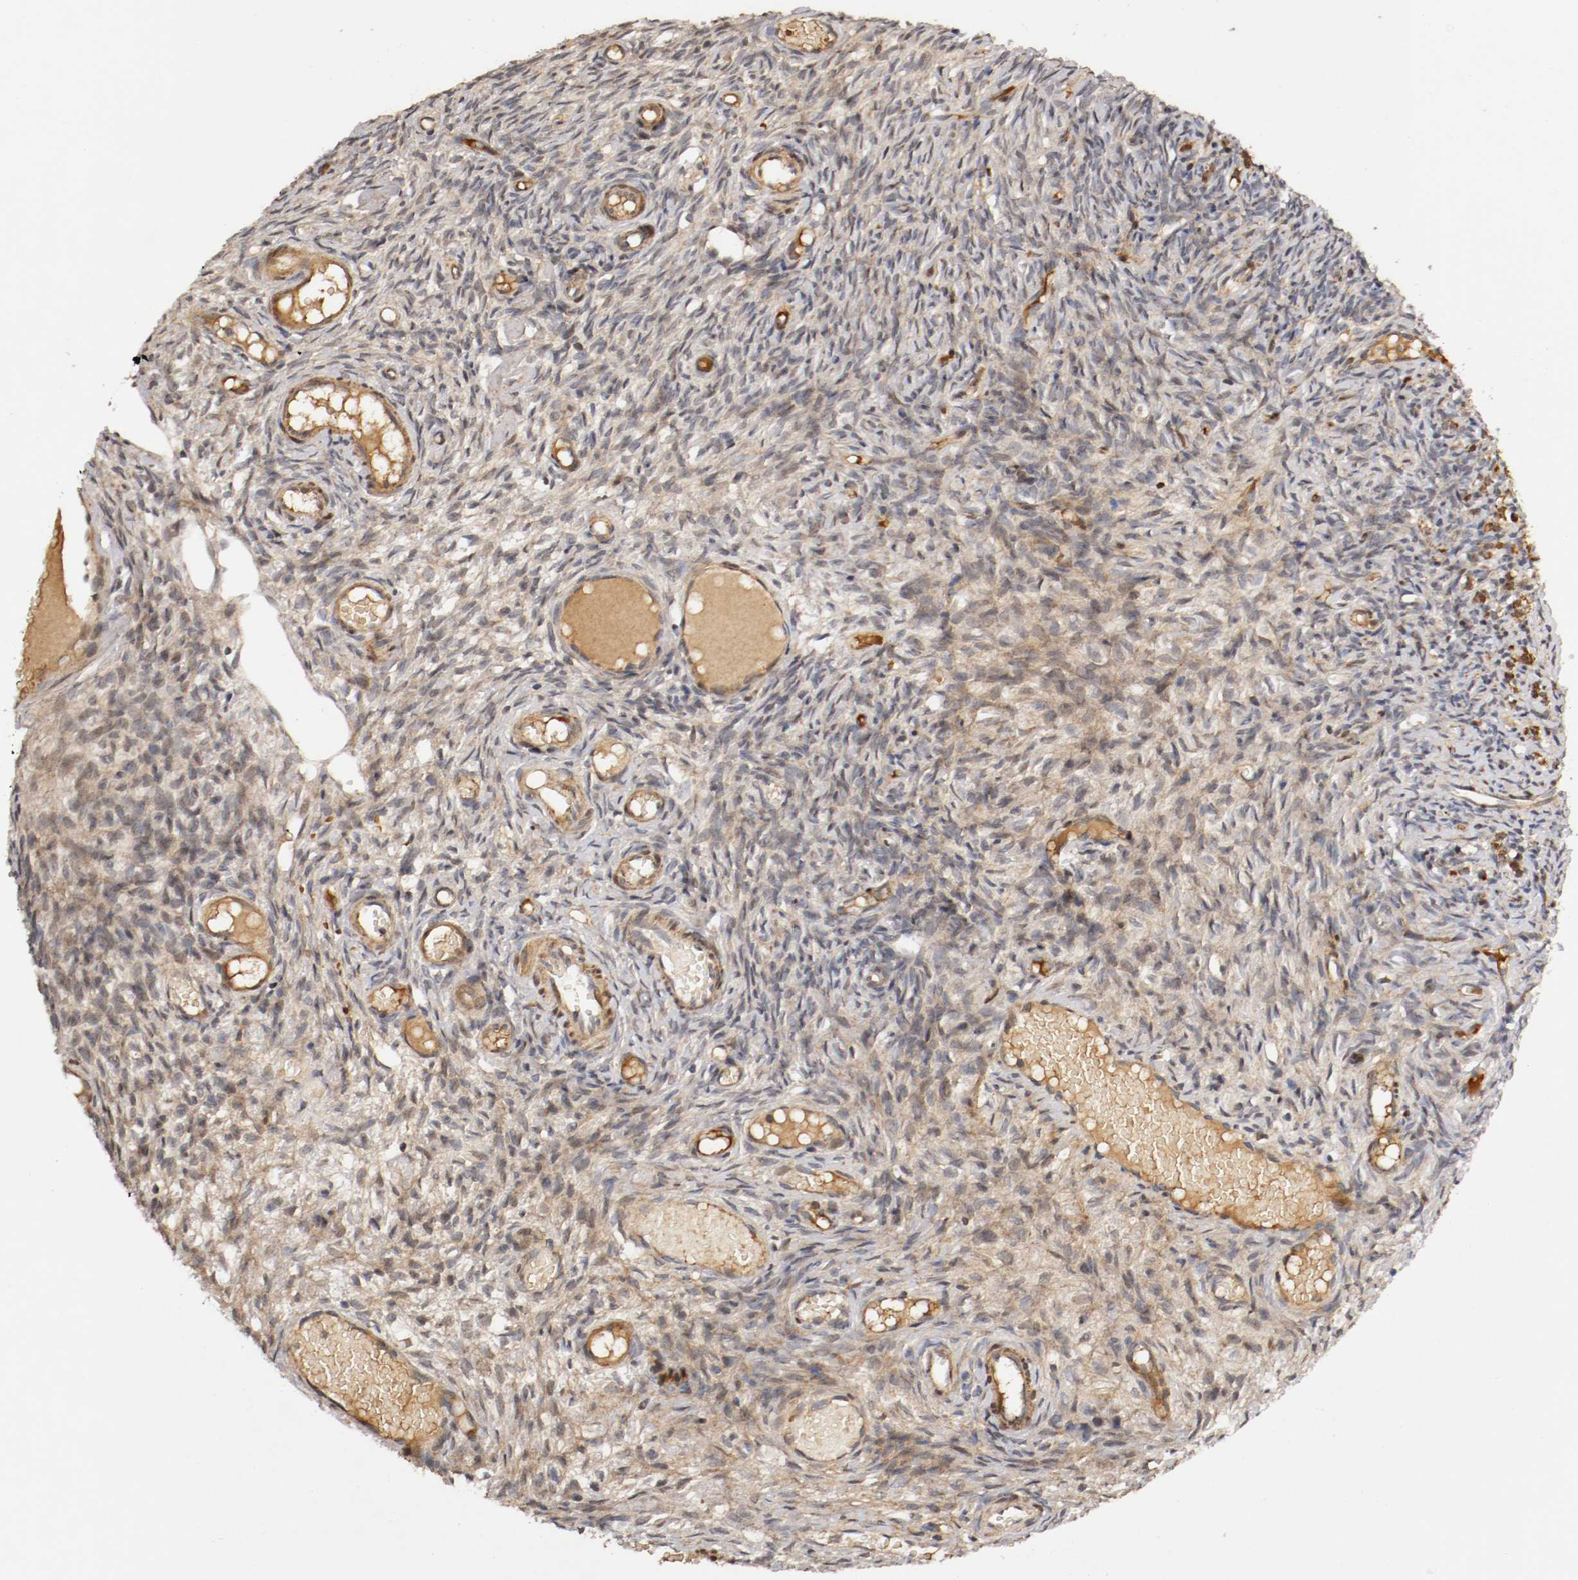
{"staining": {"intensity": "weak", "quantity": "25%-75%", "location": "cytoplasmic/membranous,nuclear"}, "tissue": "ovary", "cell_type": "Follicle cells", "image_type": "normal", "snomed": [{"axis": "morphology", "description": "Normal tissue, NOS"}, {"axis": "topography", "description": "Ovary"}], "caption": "This is a histology image of IHC staining of unremarkable ovary, which shows weak expression in the cytoplasmic/membranous,nuclear of follicle cells.", "gene": "TNFRSF1B", "patient": {"sex": "female", "age": 35}}